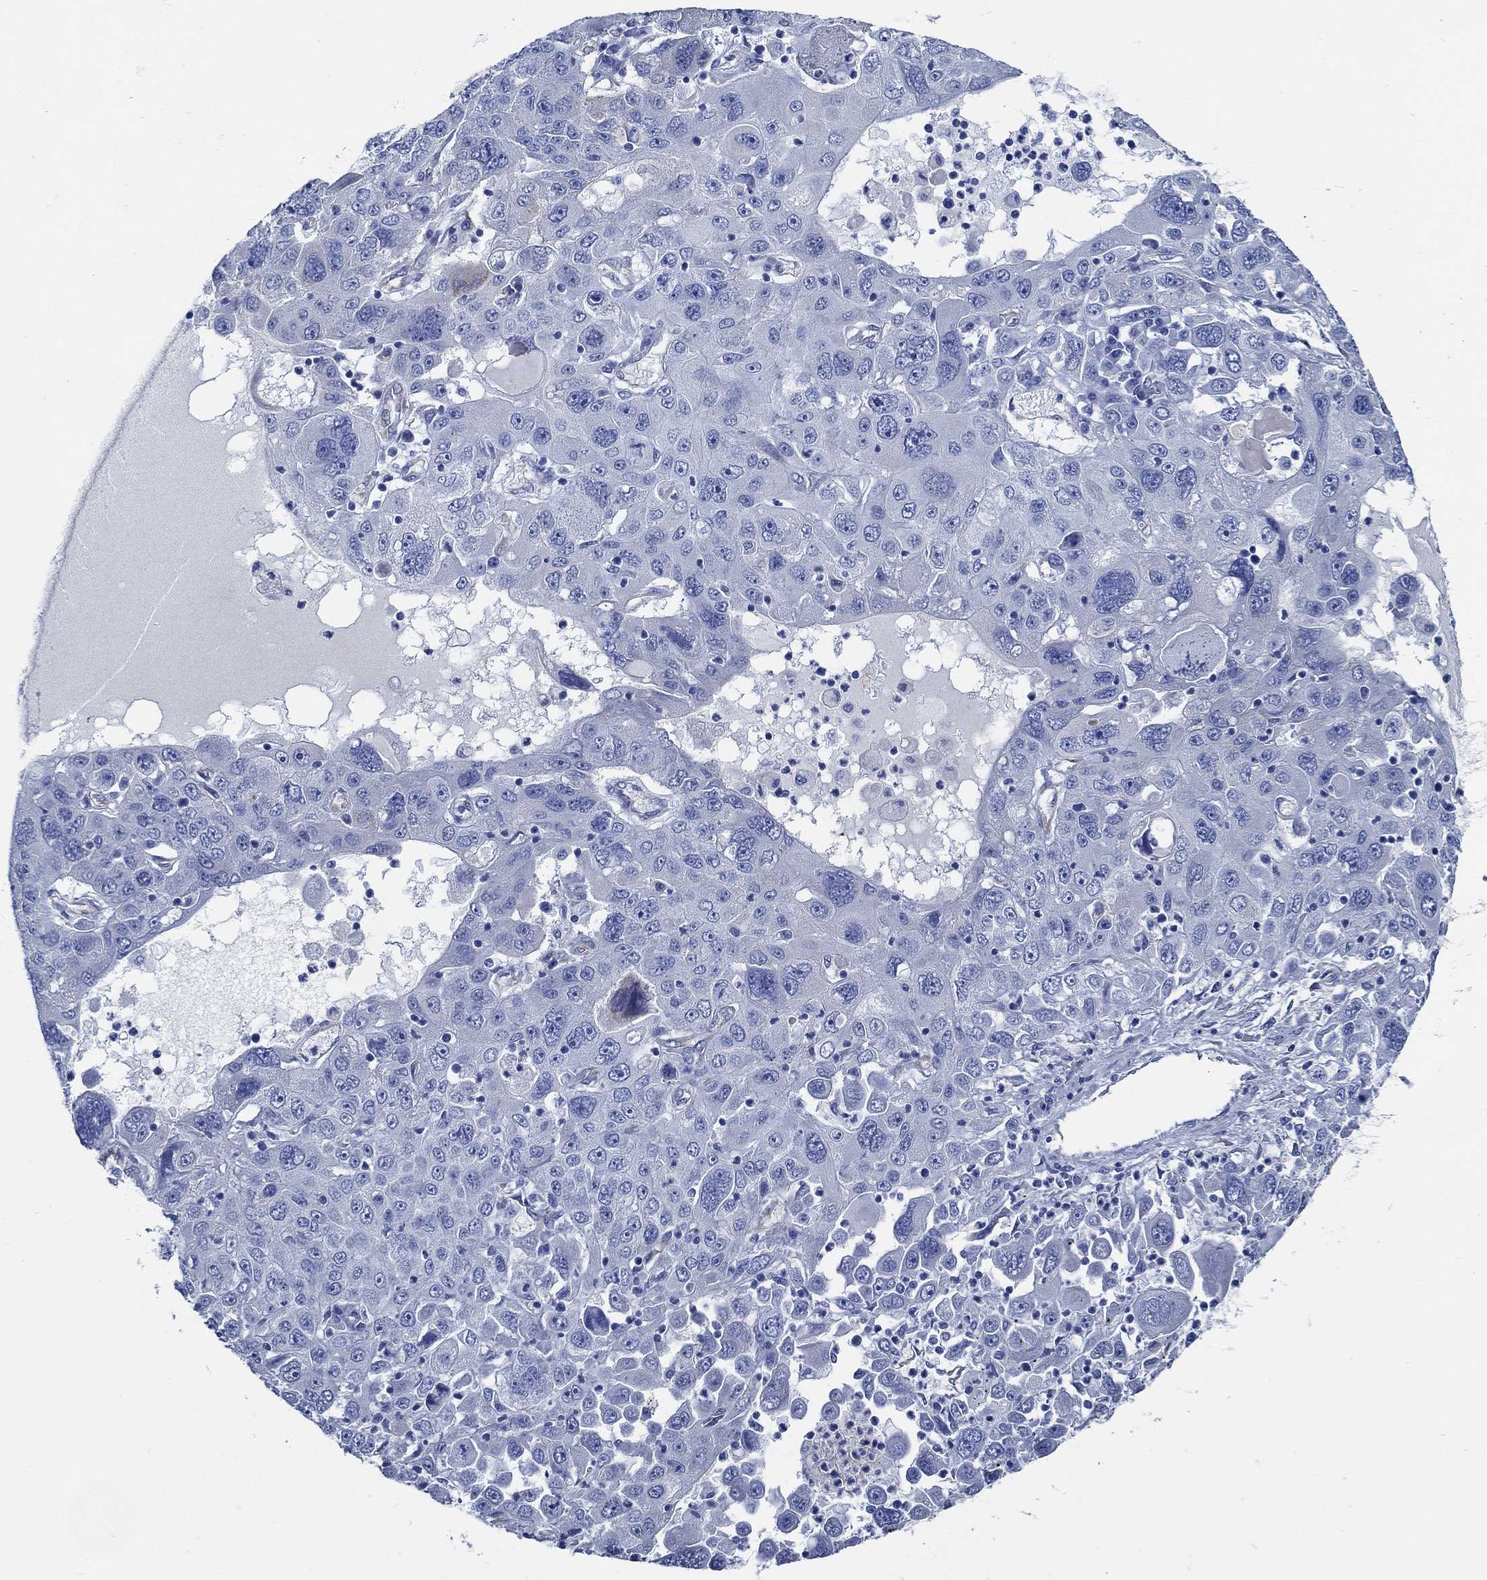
{"staining": {"intensity": "negative", "quantity": "none", "location": "none"}, "tissue": "stomach cancer", "cell_type": "Tumor cells", "image_type": "cancer", "snomed": [{"axis": "morphology", "description": "Adenocarcinoma, NOS"}, {"axis": "topography", "description": "Stomach"}], "caption": "This is an IHC photomicrograph of stomach cancer (adenocarcinoma). There is no expression in tumor cells.", "gene": "HECW2", "patient": {"sex": "male", "age": 56}}